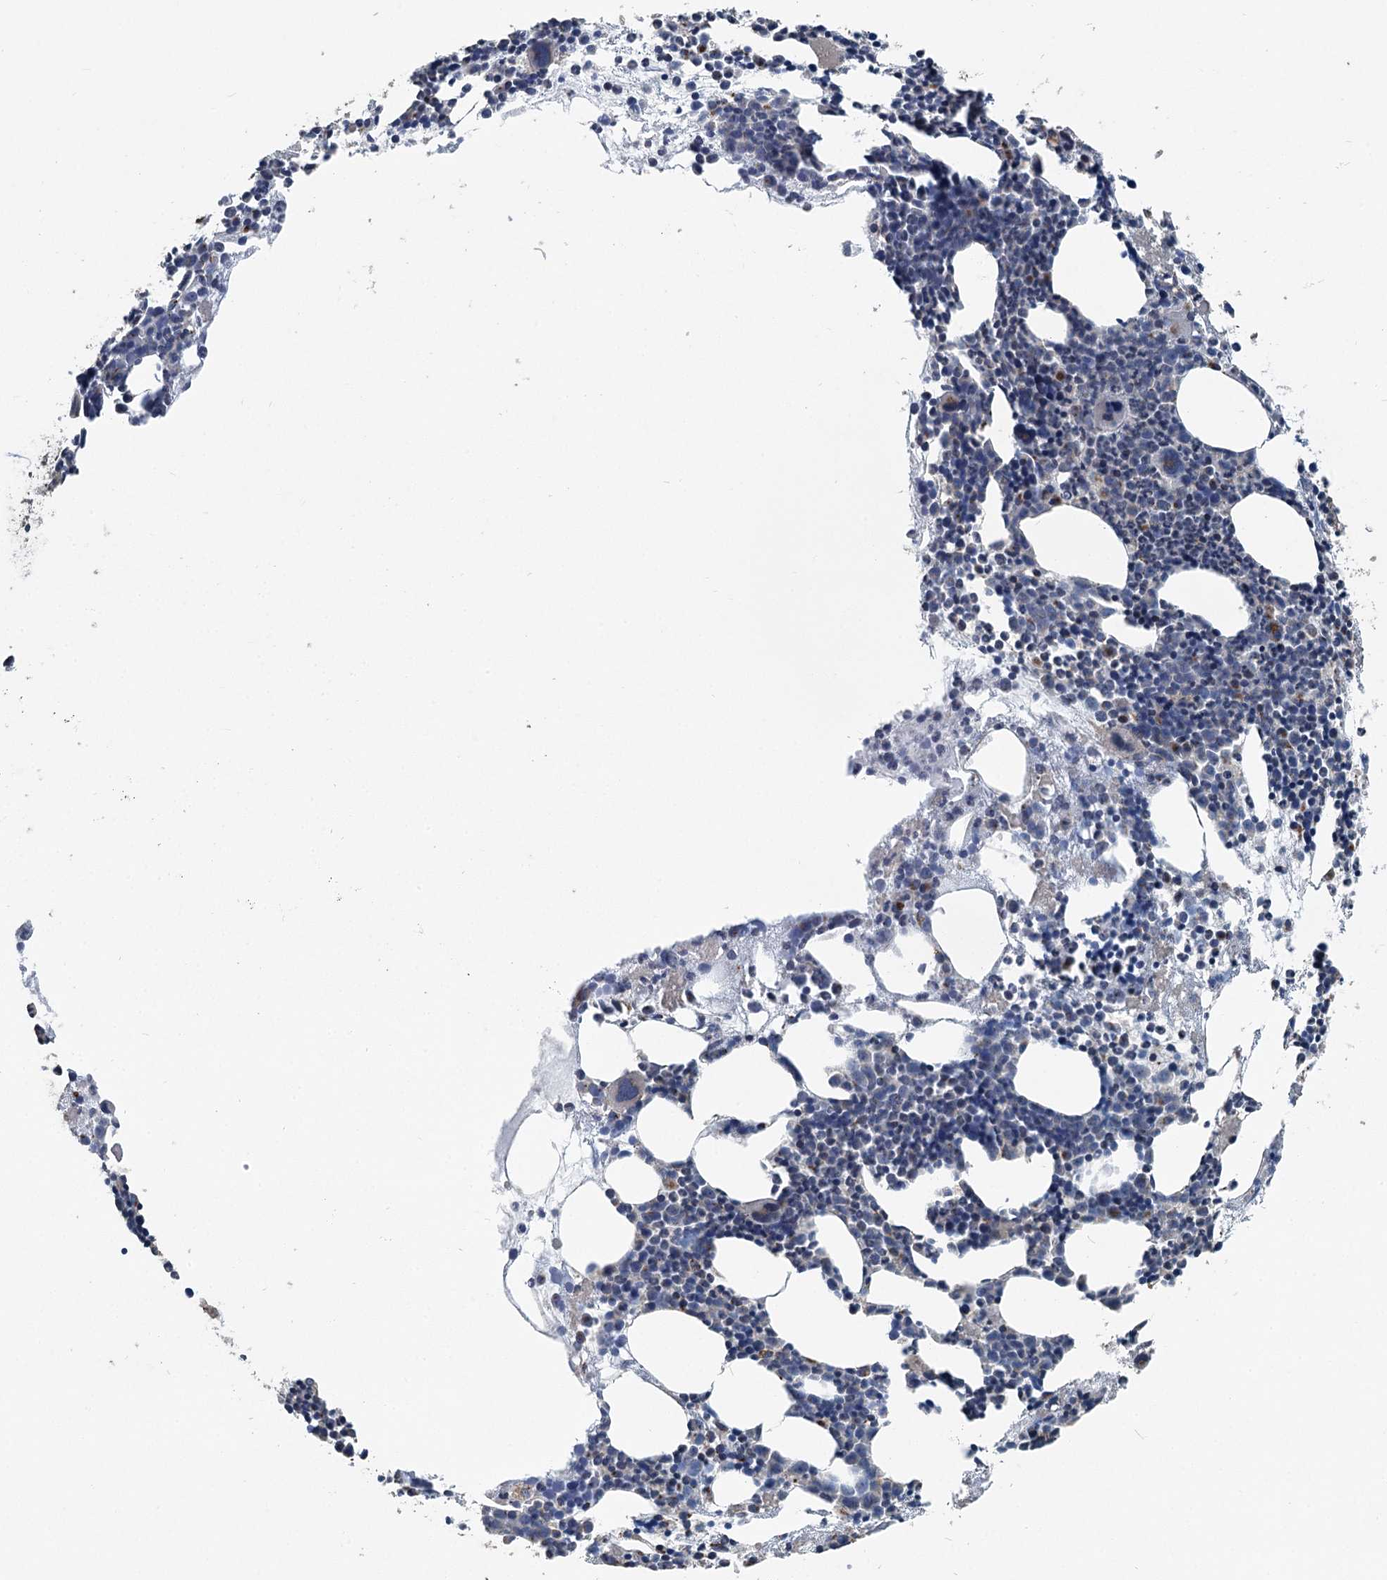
{"staining": {"intensity": "moderate", "quantity": "<25%", "location": "cytoplasmic/membranous"}, "tissue": "bone marrow", "cell_type": "Hematopoietic cells", "image_type": "normal", "snomed": [{"axis": "morphology", "description": "Normal tissue, NOS"}, {"axis": "topography", "description": "Bone marrow"}], "caption": "A high-resolution photomicrograph shows immunohistochemistry staining of benign bone marrow, which exhibits moderate cytoplasmic/membranous positivity in approximately <25% of hematopoietic cells.", "gene": "ITIH5", "patient": {"sex": "female", "age": 89}}